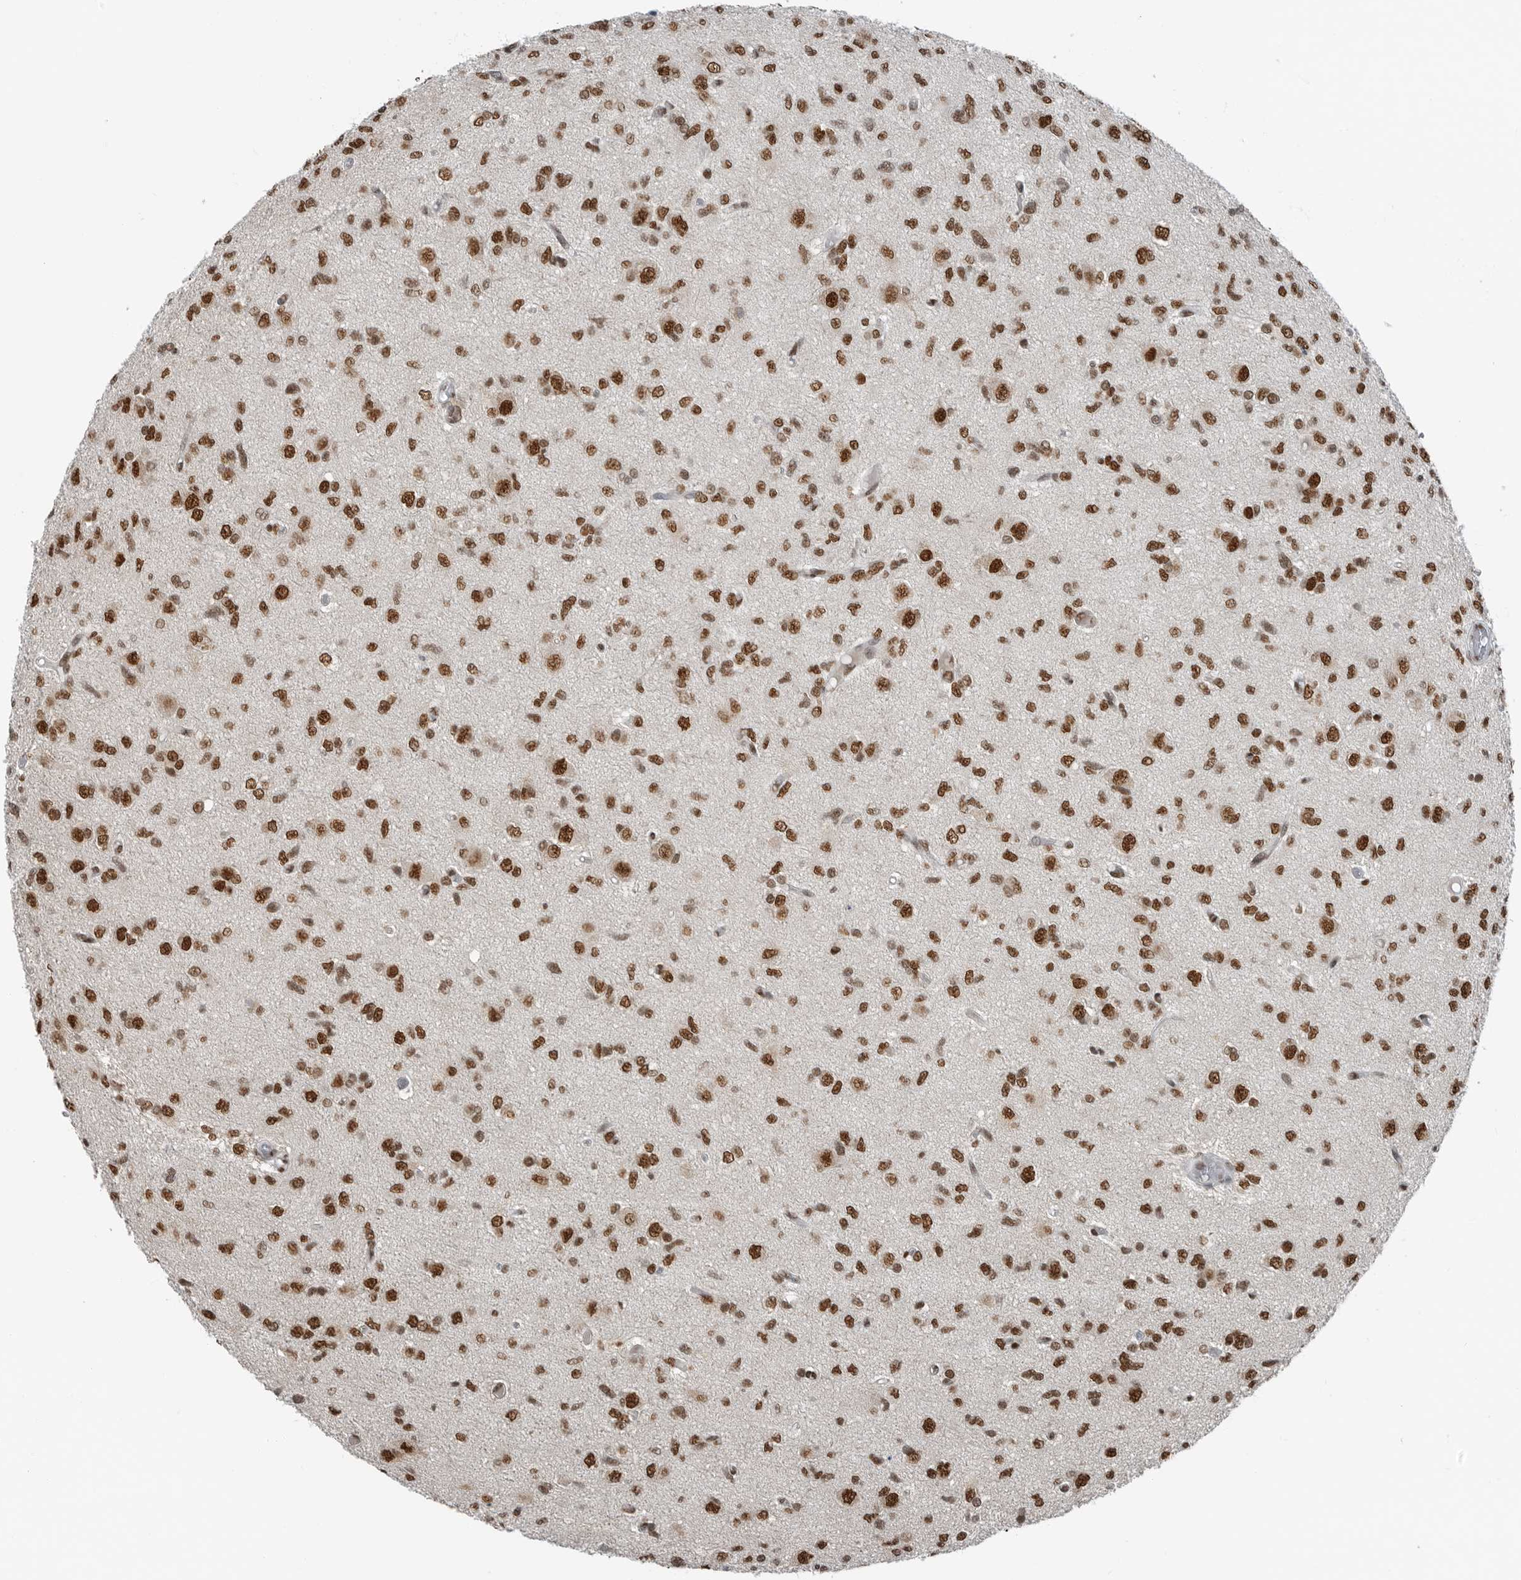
{"staining": {"intensity": "moderate", "quantity": ">75%", "location": "nuclear"}, "tissue": "glioma", "cell_type": "Tumor cells", "image_type": "cancer", "snomed": [{"axis": "morphology", "description": "Glioma, malignant, High grade"}, {"axis": "topography", "description": "Brain"}], "caption": "DAB (3,3'-diaminobenzidine) immunohistochemical staining of human glioma displays moderate nuclear protein positivity in about >75% of tumor cells.", "gene": "BLZF1", "patient": {"sex": "female", "age": 59}}